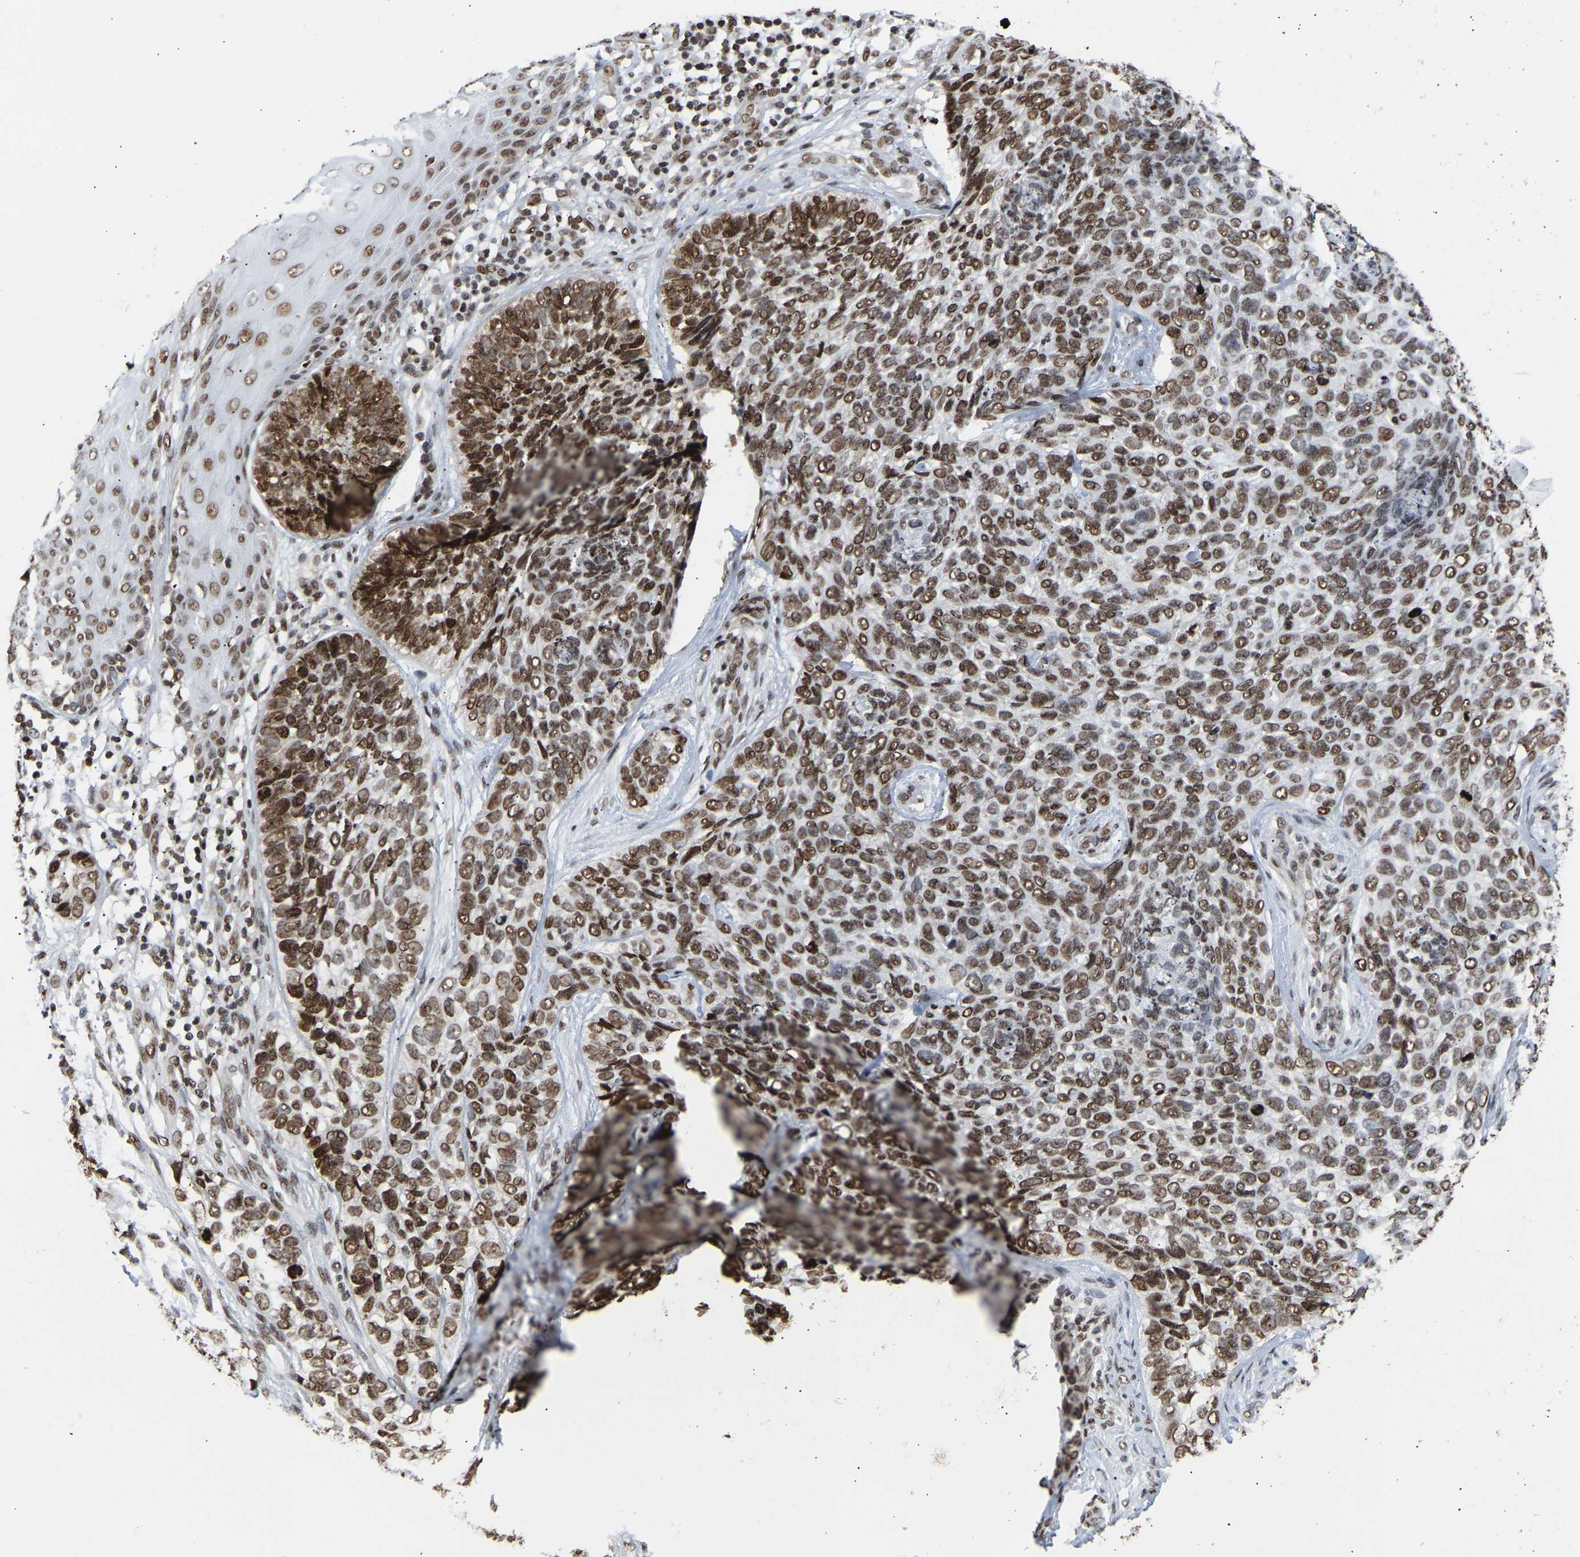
{"staining": {"intensity": "moderate", "quantity": ">75%", "location": "nuclear"}, "tissue": "skin cancer", "cell_type": "Tumor cells", "image_type": "cancer", "snomed": [{"axis": "morphology", "description": "Basal cell carcinoma"}, {"axis": "topography", "description": "Skin"}], "caption": "Protein staining by IHC shows moderate nuclear expression in about >75% of tumor cells in skin cancer (basal cell carcinoma).", "gene": "PSIP1", "patient": {"sex": "female", "age": 64}}